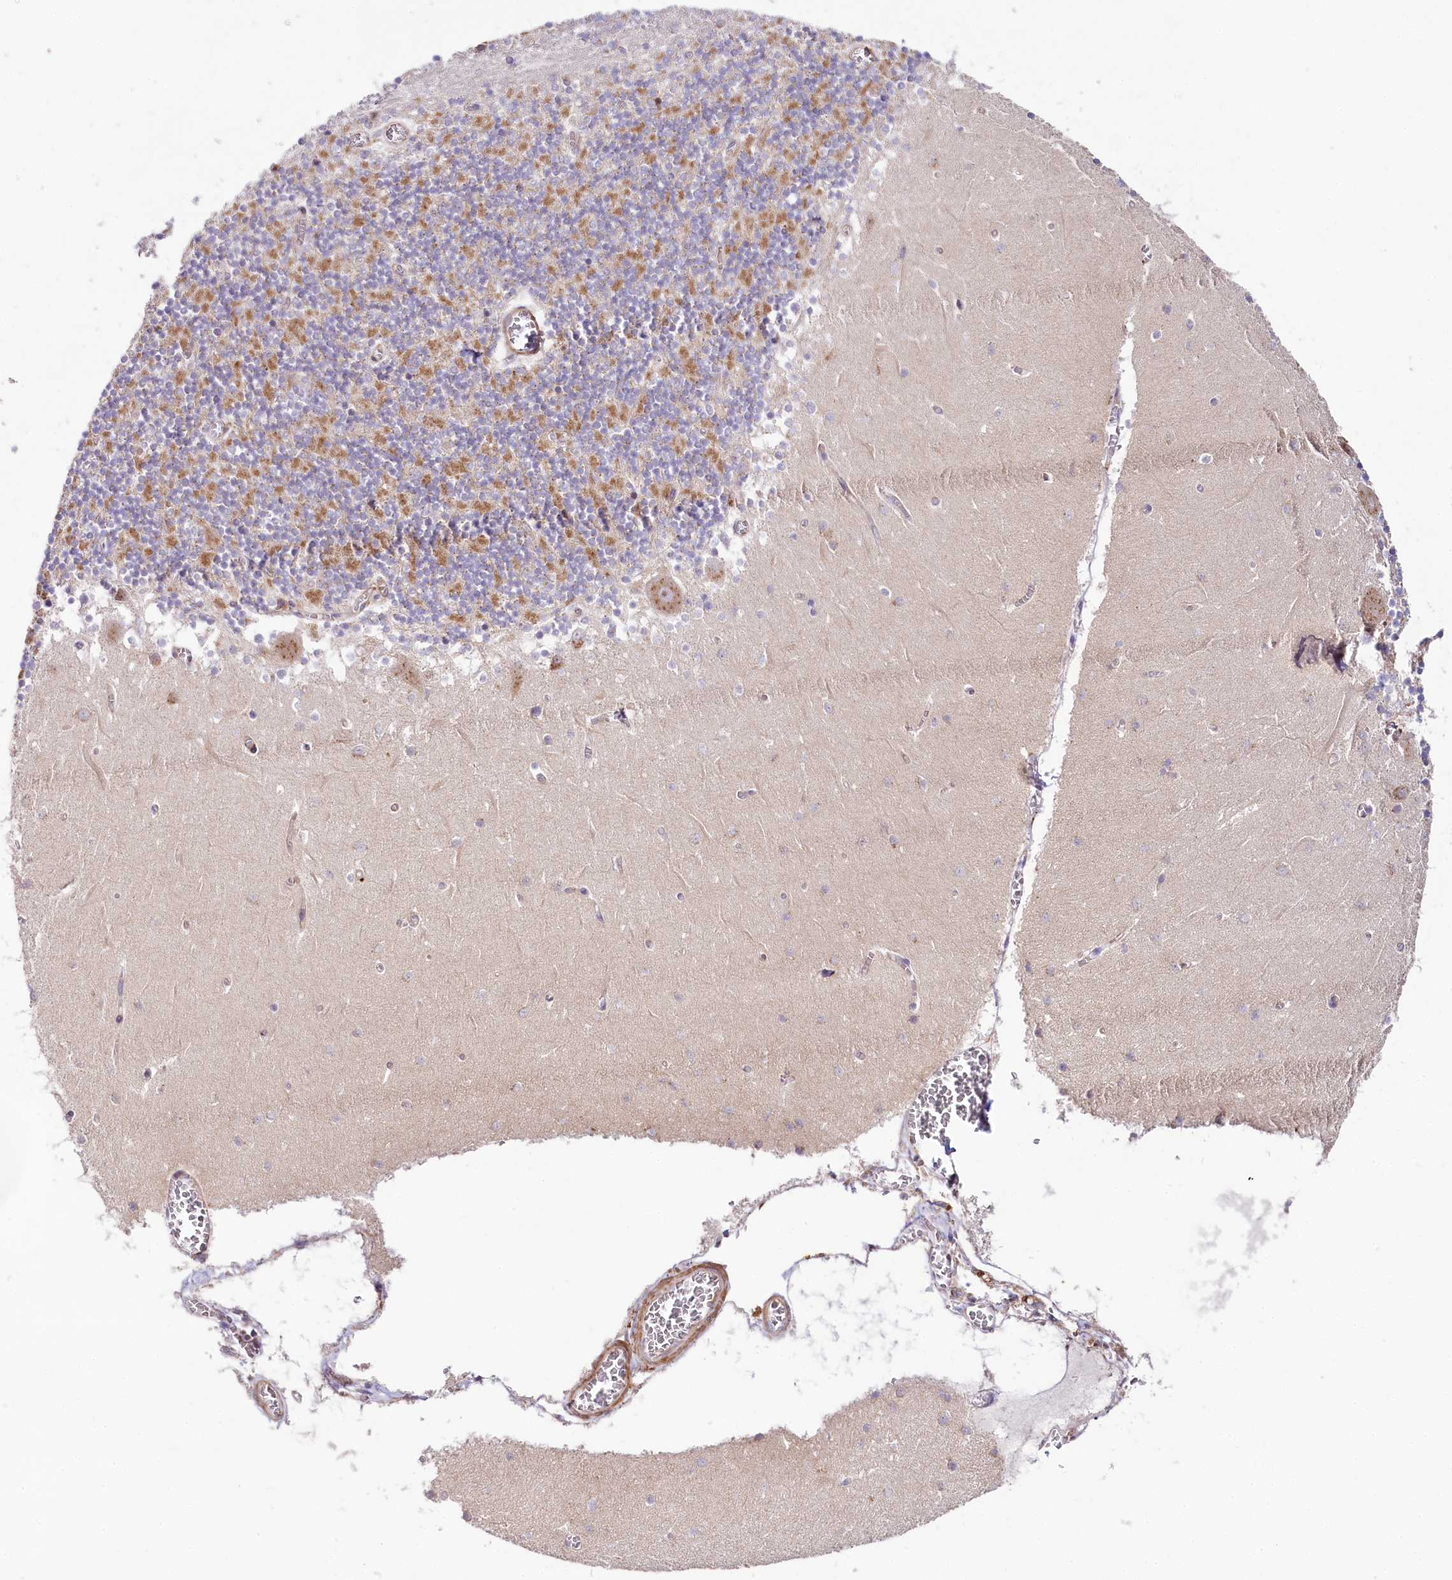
{"staining": {"intensity": "moderate", "quantity": ">75%", "location": "cytoplasmic/membranous"}, "tissue": "cerebellum", "cell_type": "Cells in granular layer", "image_type": "normal", "snomed": [{"axis": "morphology", "description": "Normal tissue, NOS"}, {"axis": "topography", "description": "Cerebellum"}], "caption": "This photomicrograph exhibits immunohistochemistry staining of benign cerebellum, with medium moderate cytoplasmic/membranous positivity in about >75% of cells in granular layer.", "gene": "STX6", "patient": {"sex": "female", "age": 28}}